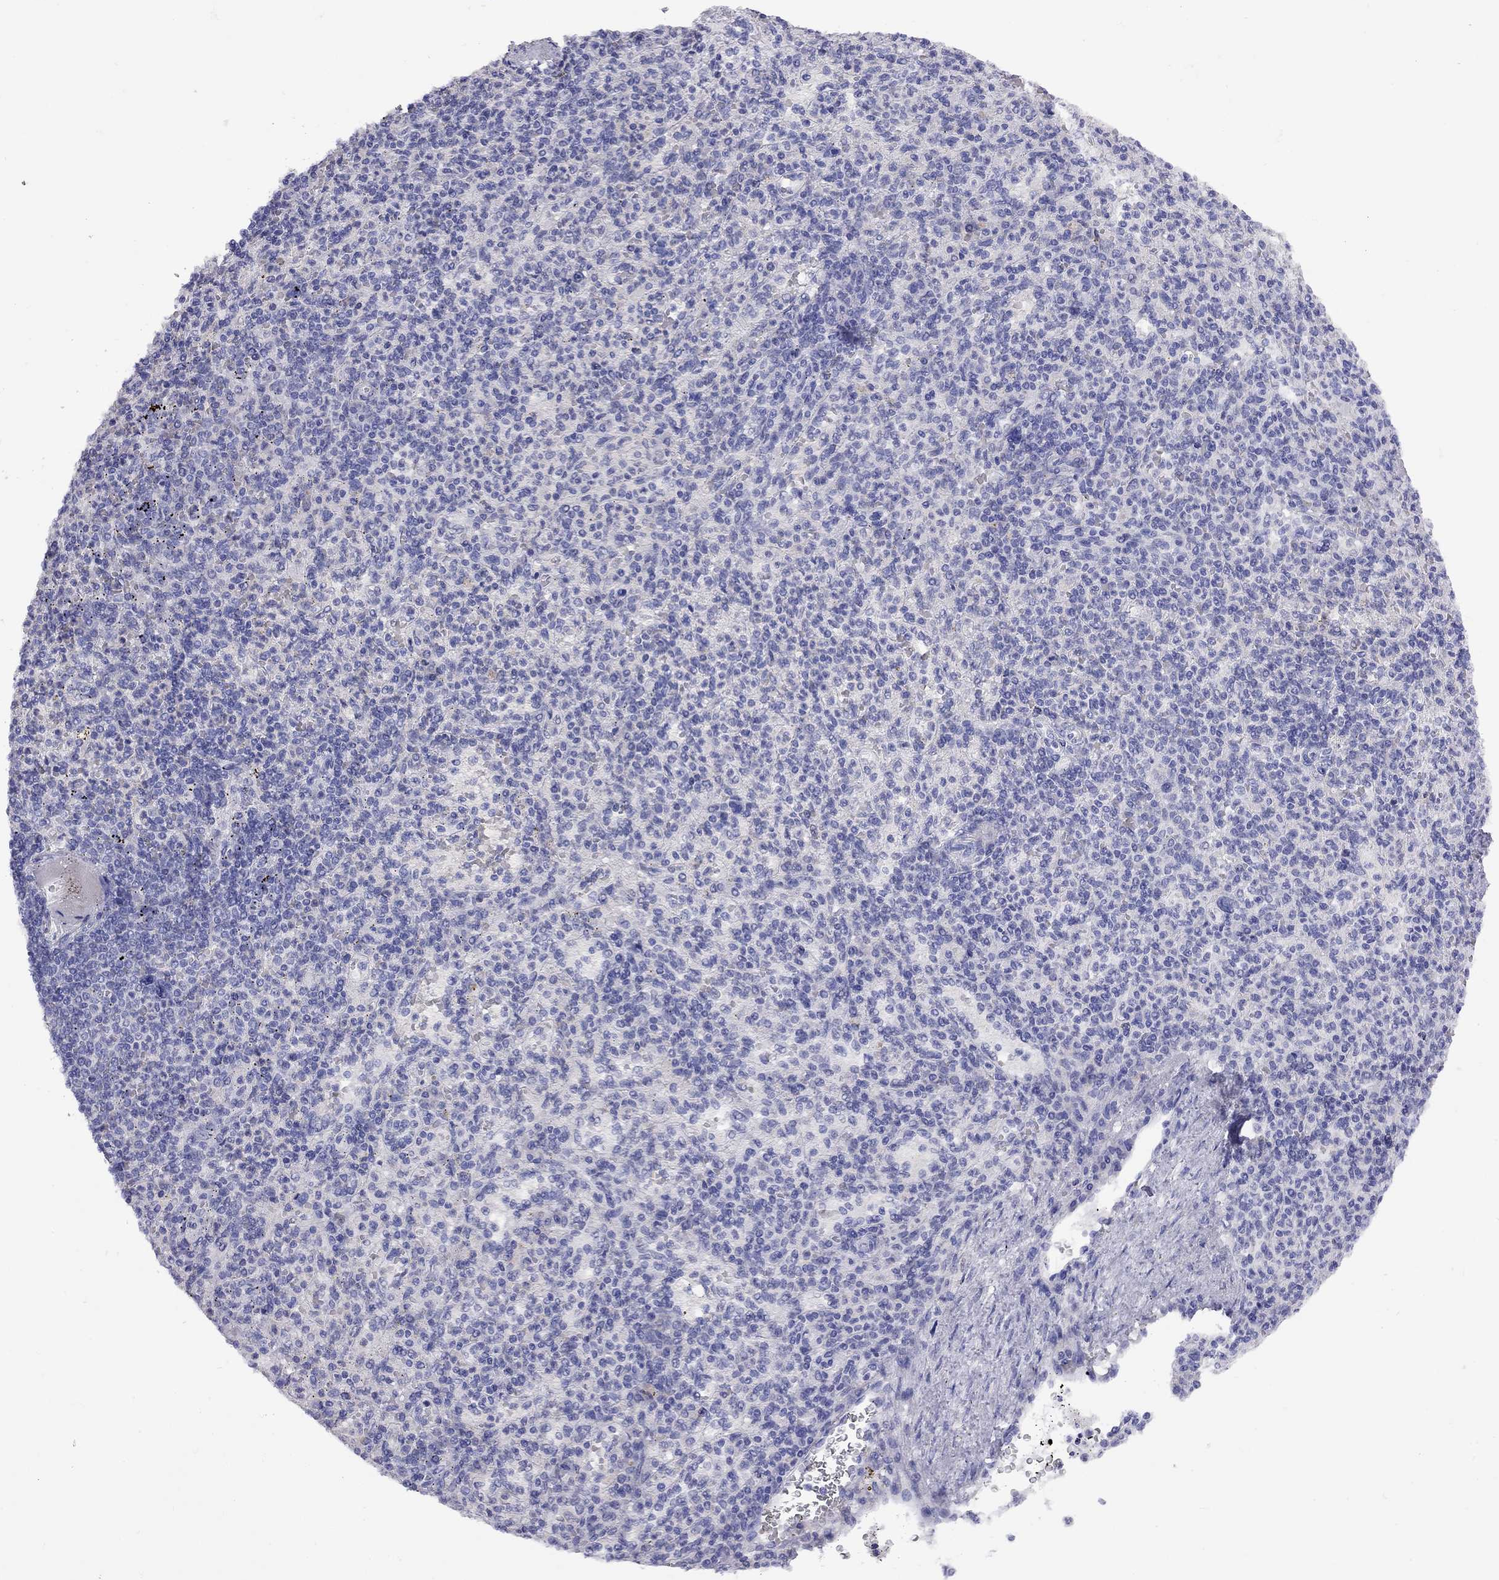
{"staining": {"intensity": "negative", "quantity": "none", "location": "none"}, "tissue": "spleen", "cell_type": "Cells in red pulp", "image_type": "normal", "snomed": [{"axis": "morphology", "description": "Normal tissue, NOS"}, {"axis": "topography", "description": "Spleen"}], "caption": "This is a image of immunohistochemistry (IHC) staining of normal spleen, which shows no expression in cells in red pulp. (DAB immunohistochemistry (IHC) with hematoxylin counter stain).", "gene": "GNAT3", "patient": {"sex": "female", "age": 74}}